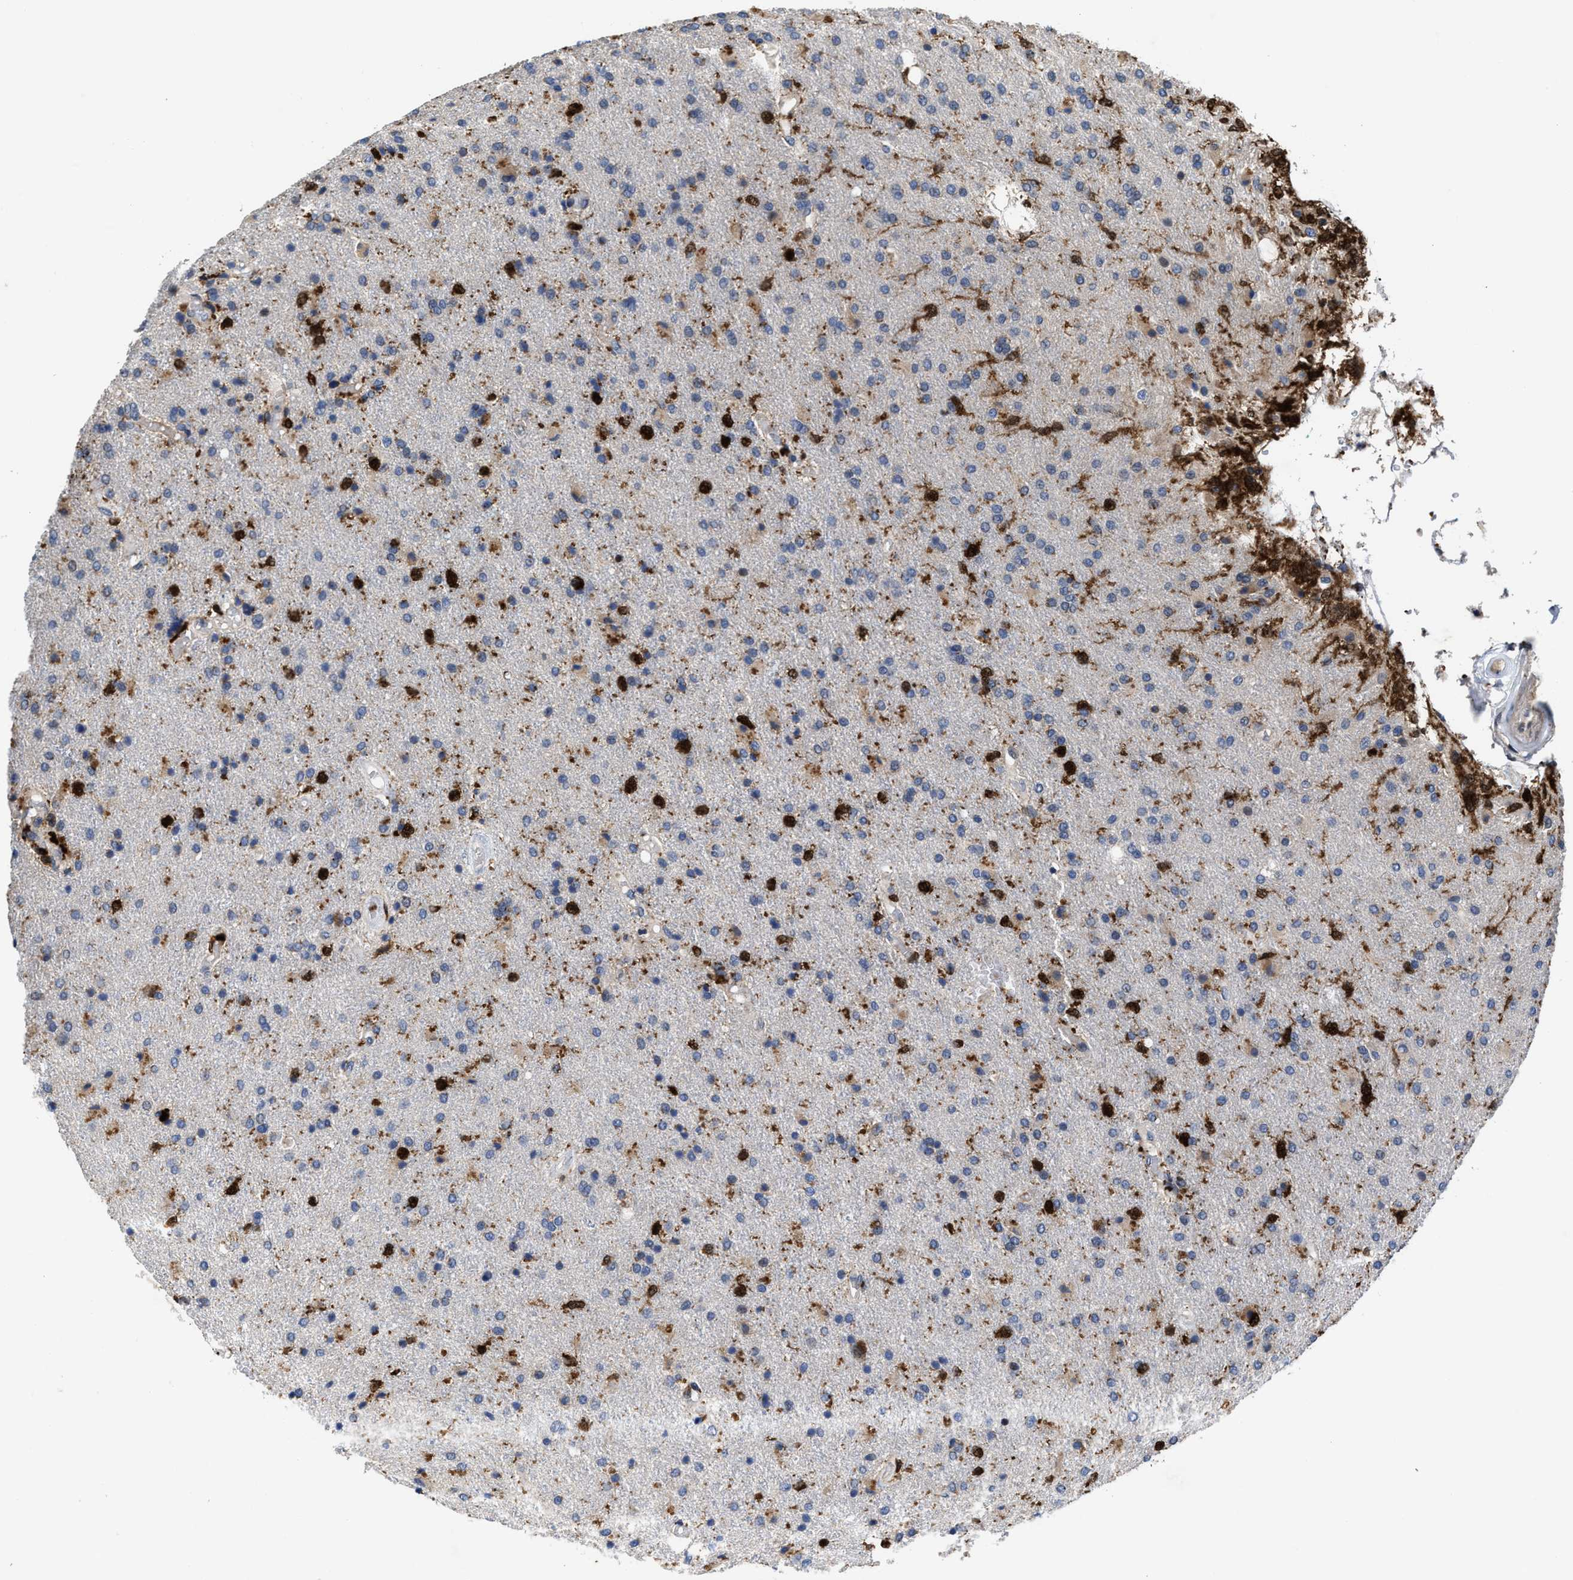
{"staining": {"intensity": "negative", "quantity": "none", "location": "none"}, "tissue": "glioma", "cell_type": "Tumor cells", "image_type": "cancer", "snomed": [{"axis": "morphology", "description": "Glioma, malignant, High grade"}, {"axis": "topography", "description": "Brain"}], "caption": "This is a photomicrograph of immunohistochemistry staining of glioma, which shows no expression in tumor cells.", "gene": "RGS10", "patient": {"sex": "male", "age": 72}}